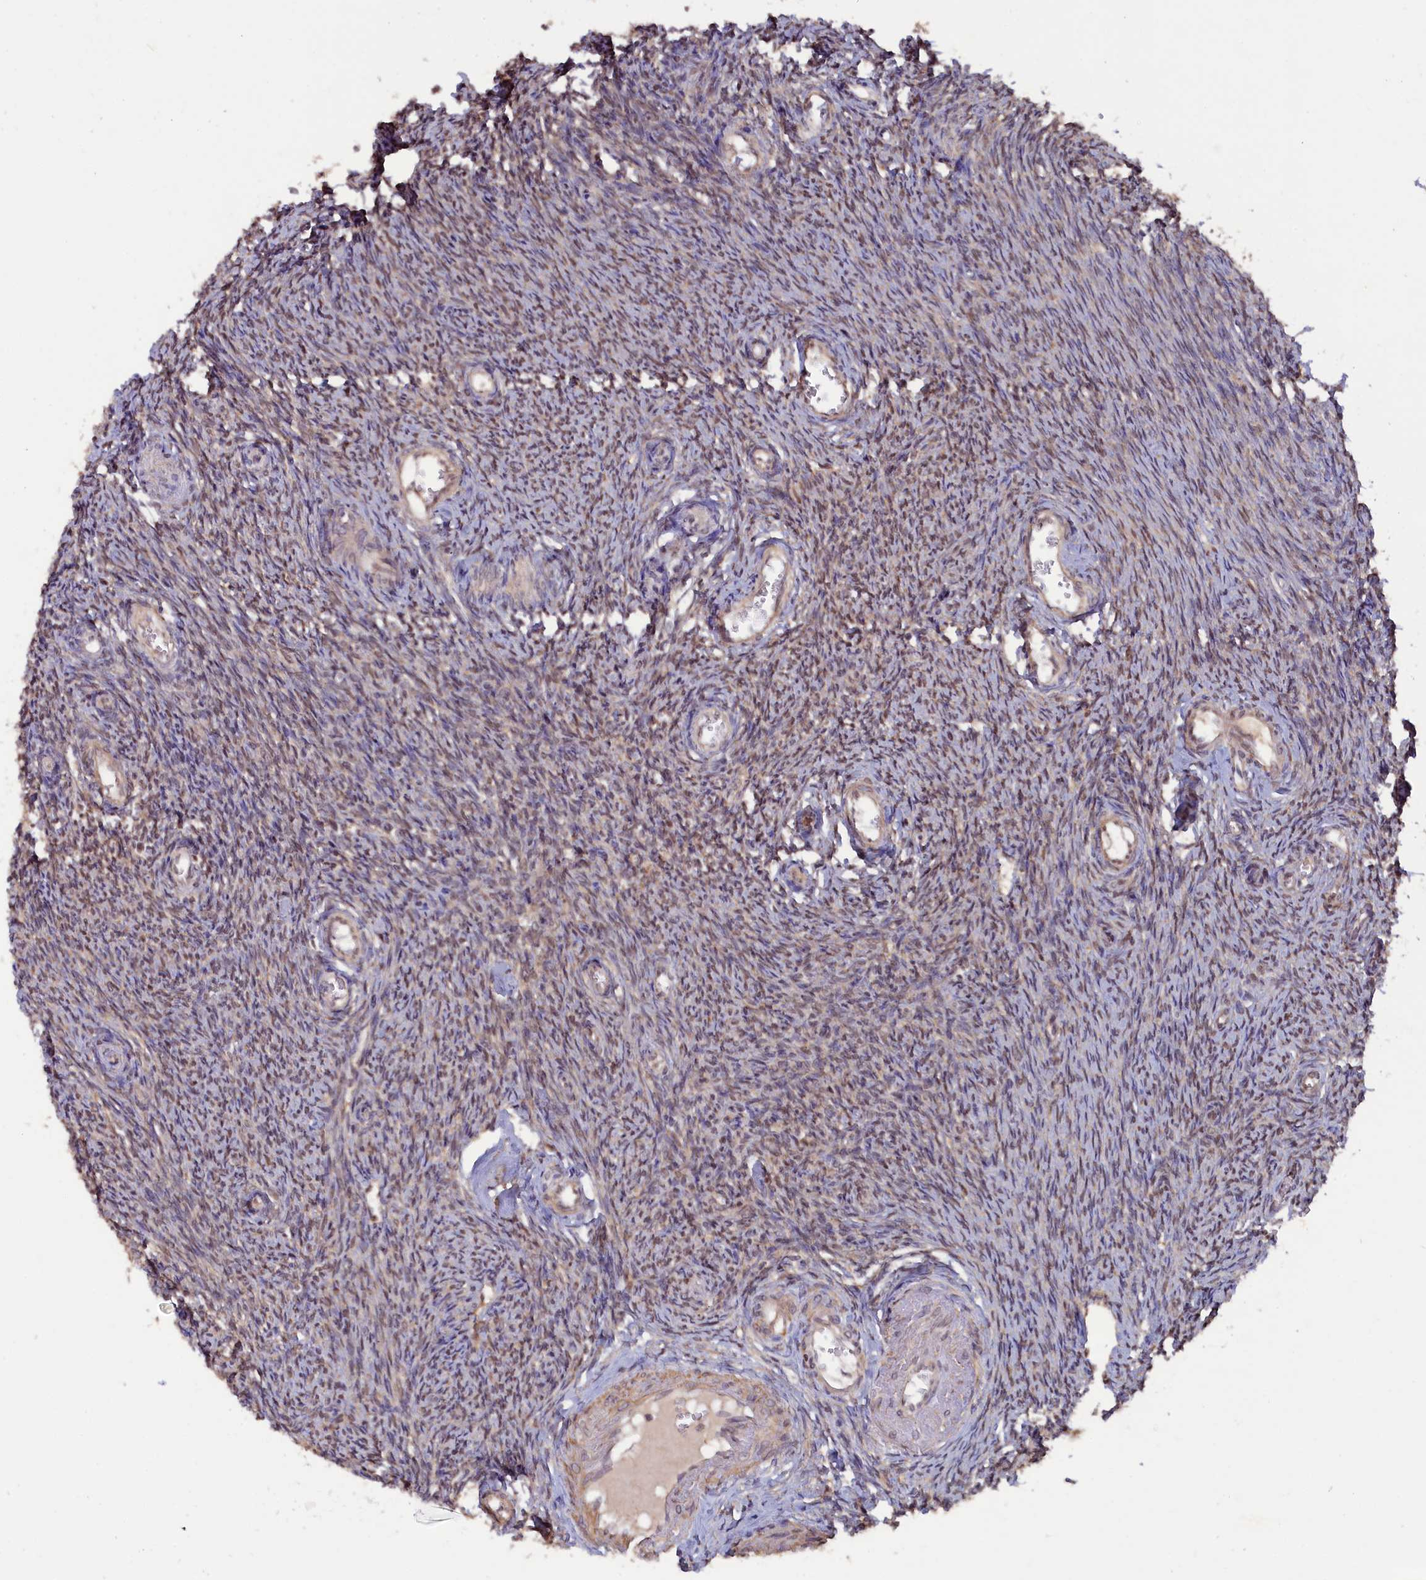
{"staining": {"intensity": "weak", "quantity": ">75%", "location": "nuclear"}, "tissue": "ovary", "cell_type": "Ovarian stroma cells", "image_type": "normal", "snomed": [{"axis": "morphology", "description": "Normal tissue, NOS"}, {"axis": "topography", "description": "Ovary"}], "caption": "Immunohistochemical staining of normal human ovary shows low levels of weak nuclear positivity in approximately >75% of ovarian stroma cells.", "gene": "JPT2", "patient": {"sex": "female", "age": 44}}